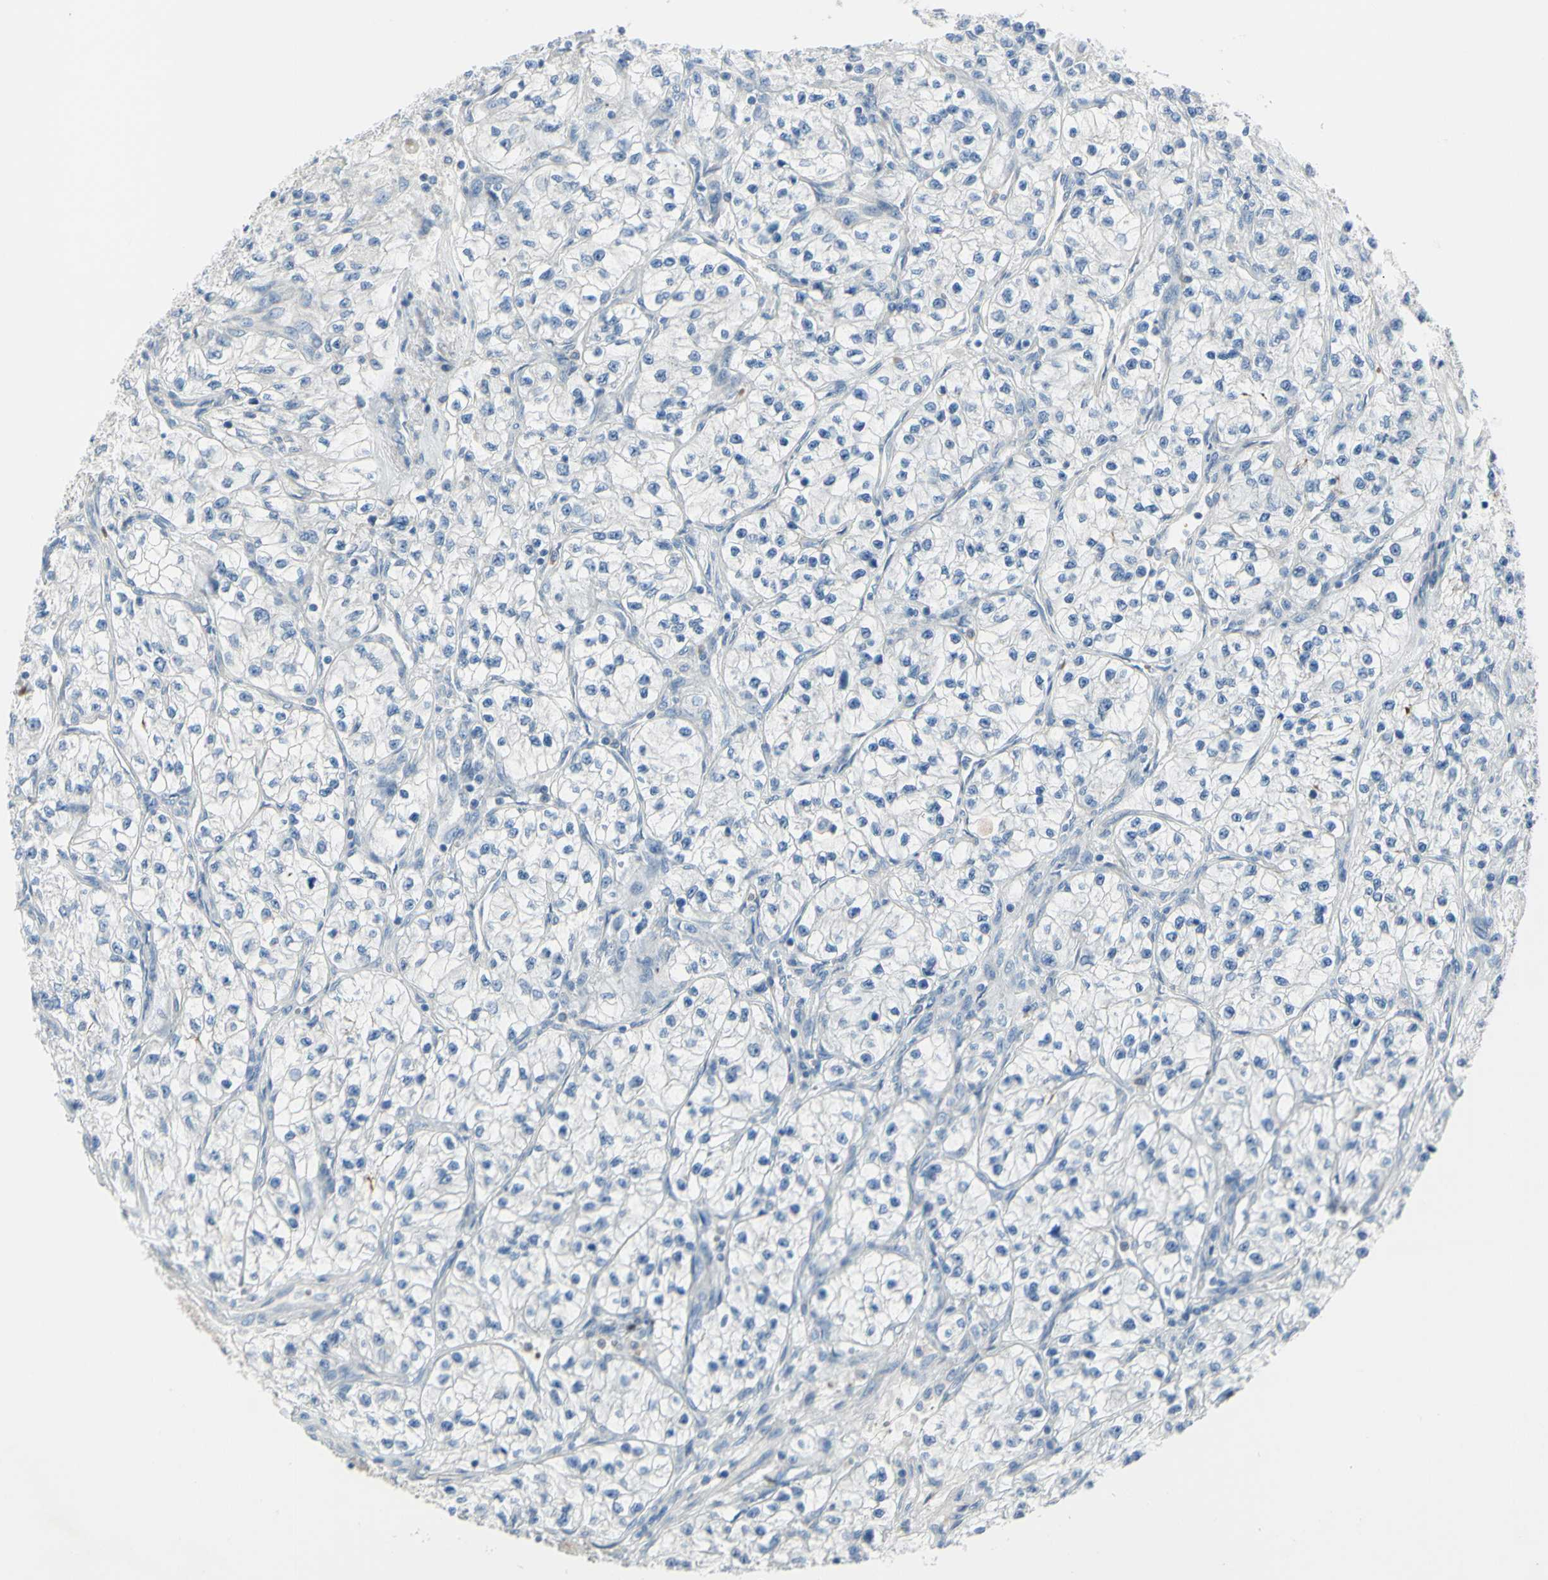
{"staining": {"intensity": "negative", "quantity": "none", "location": "none"}, "tissue": "renal cancer", "cell_type": "Tumor cells", "image_type": "cancer", "snomed": [{"axis": "morphology", "description": "Adenocarcinoma, NOS"}, {"axis": "topography", "description": "Kidney"}], "caption": "Immunohistochemistry (IHC) histopathology image of neoplastic tissue: adenocarcinoma (renal) stained with DAB exhibits no significant protein positivity in tumor cells. (Immunohistochemistry, brightfield microscopy, high magnification).", "gene": "NCBP2L", "patient": {"sex": "female", "age": 57}}